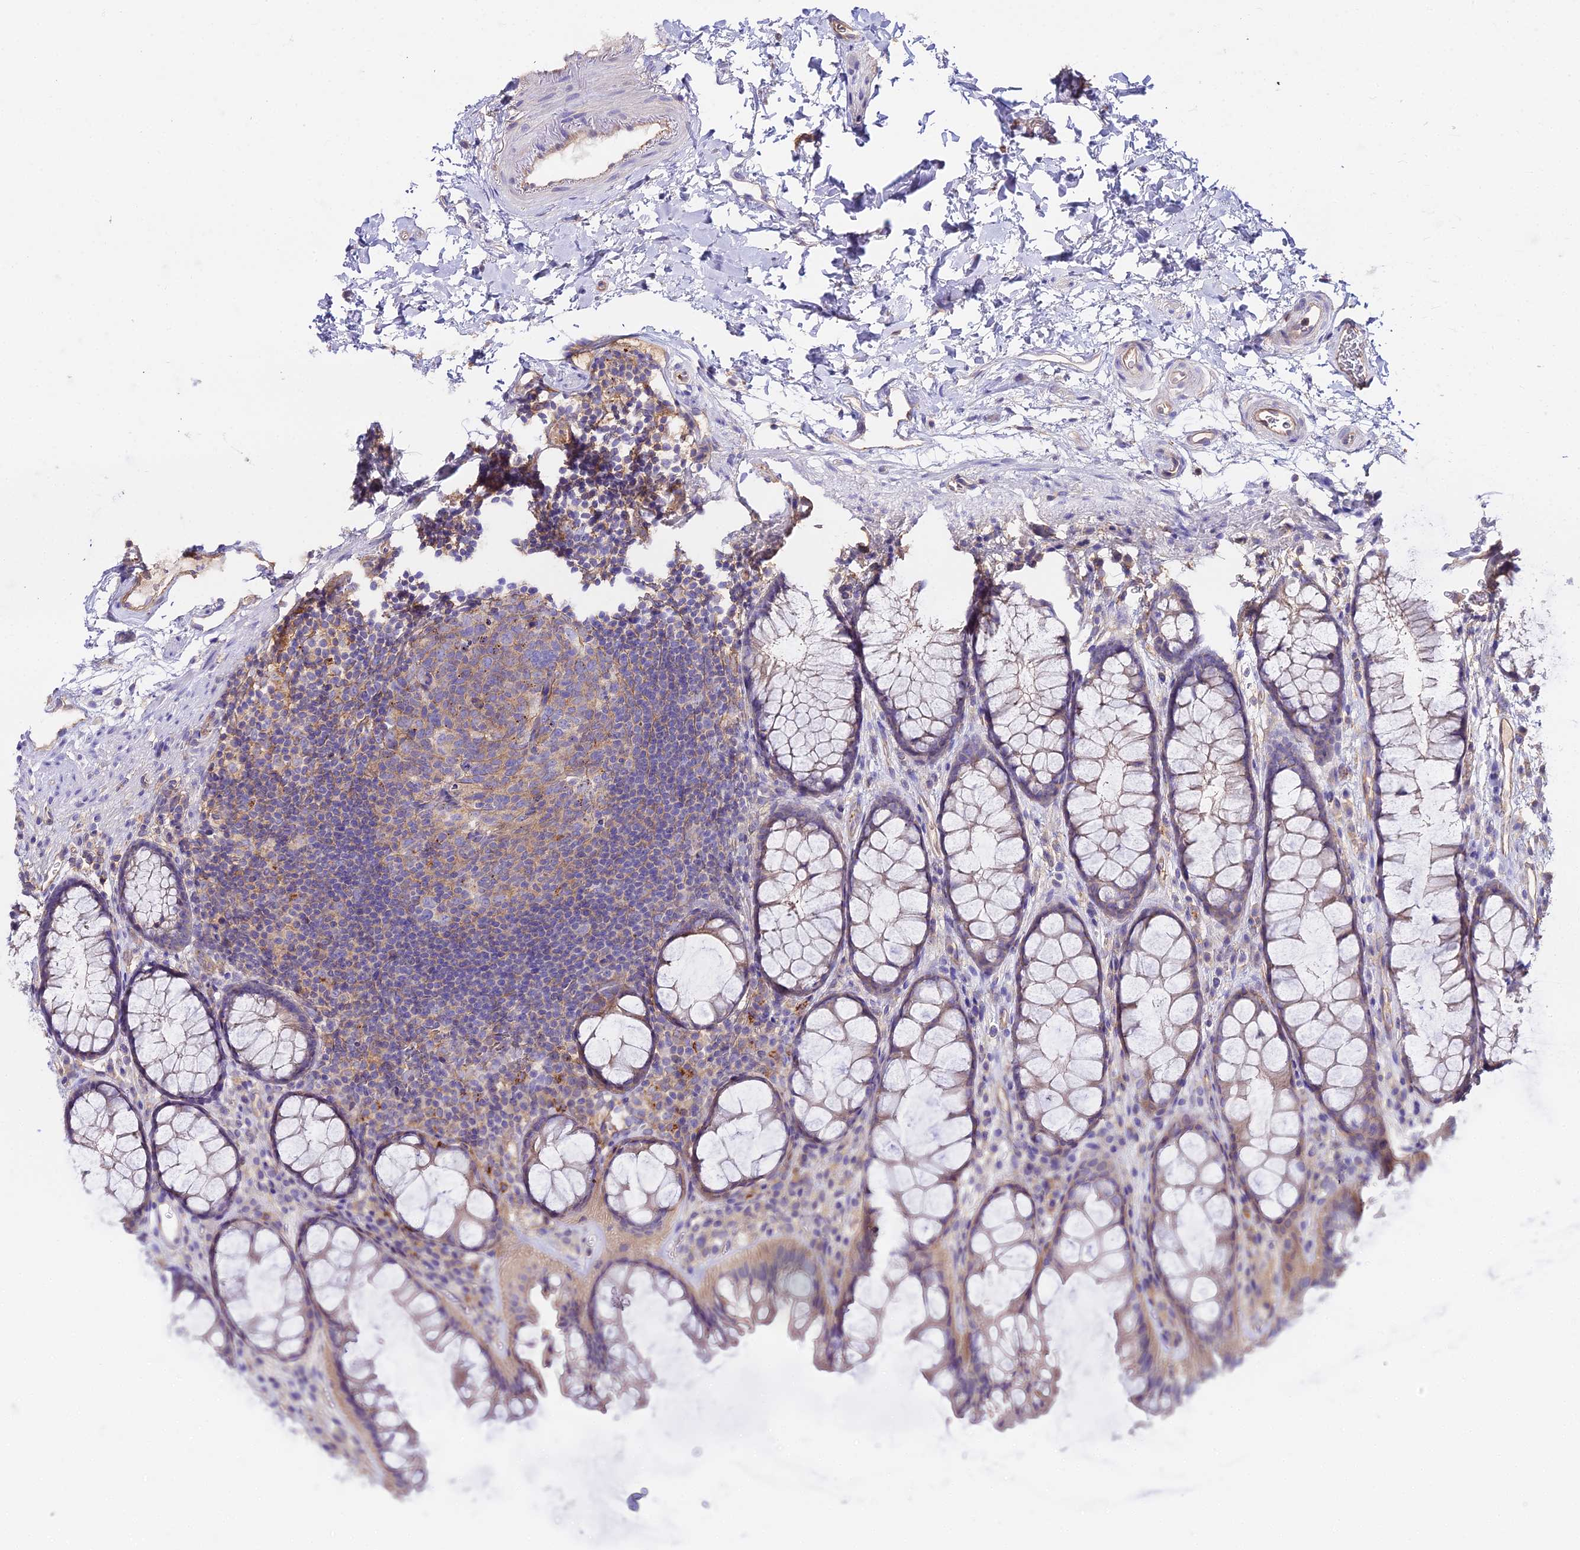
{"staining": {"intensity": "weak", "quantity": ">75%", "location": "cytoplasmic/membranous"}, "tissue": "colon", "cell_type": "Endothelial cells", "image_type": "normal", "snomed": [{"axis": "morphology", "description": "Normal tissue, NOS"}, {"axis": "topography", "description": "Colon"}], "caption": "Endothelial cells demonstrate weak cytoplasmic/membranous staining in about >75% of cells in benign colon. The staining was performed using DAB (3,3'-diaminobenzidine) to visualize the protein expression in brown, while the nuclei were stained in blue with hematoxylin (Magnification: 20x).", "gene": "GLYAT", "patient": {"sex": "female", "age": 82}}